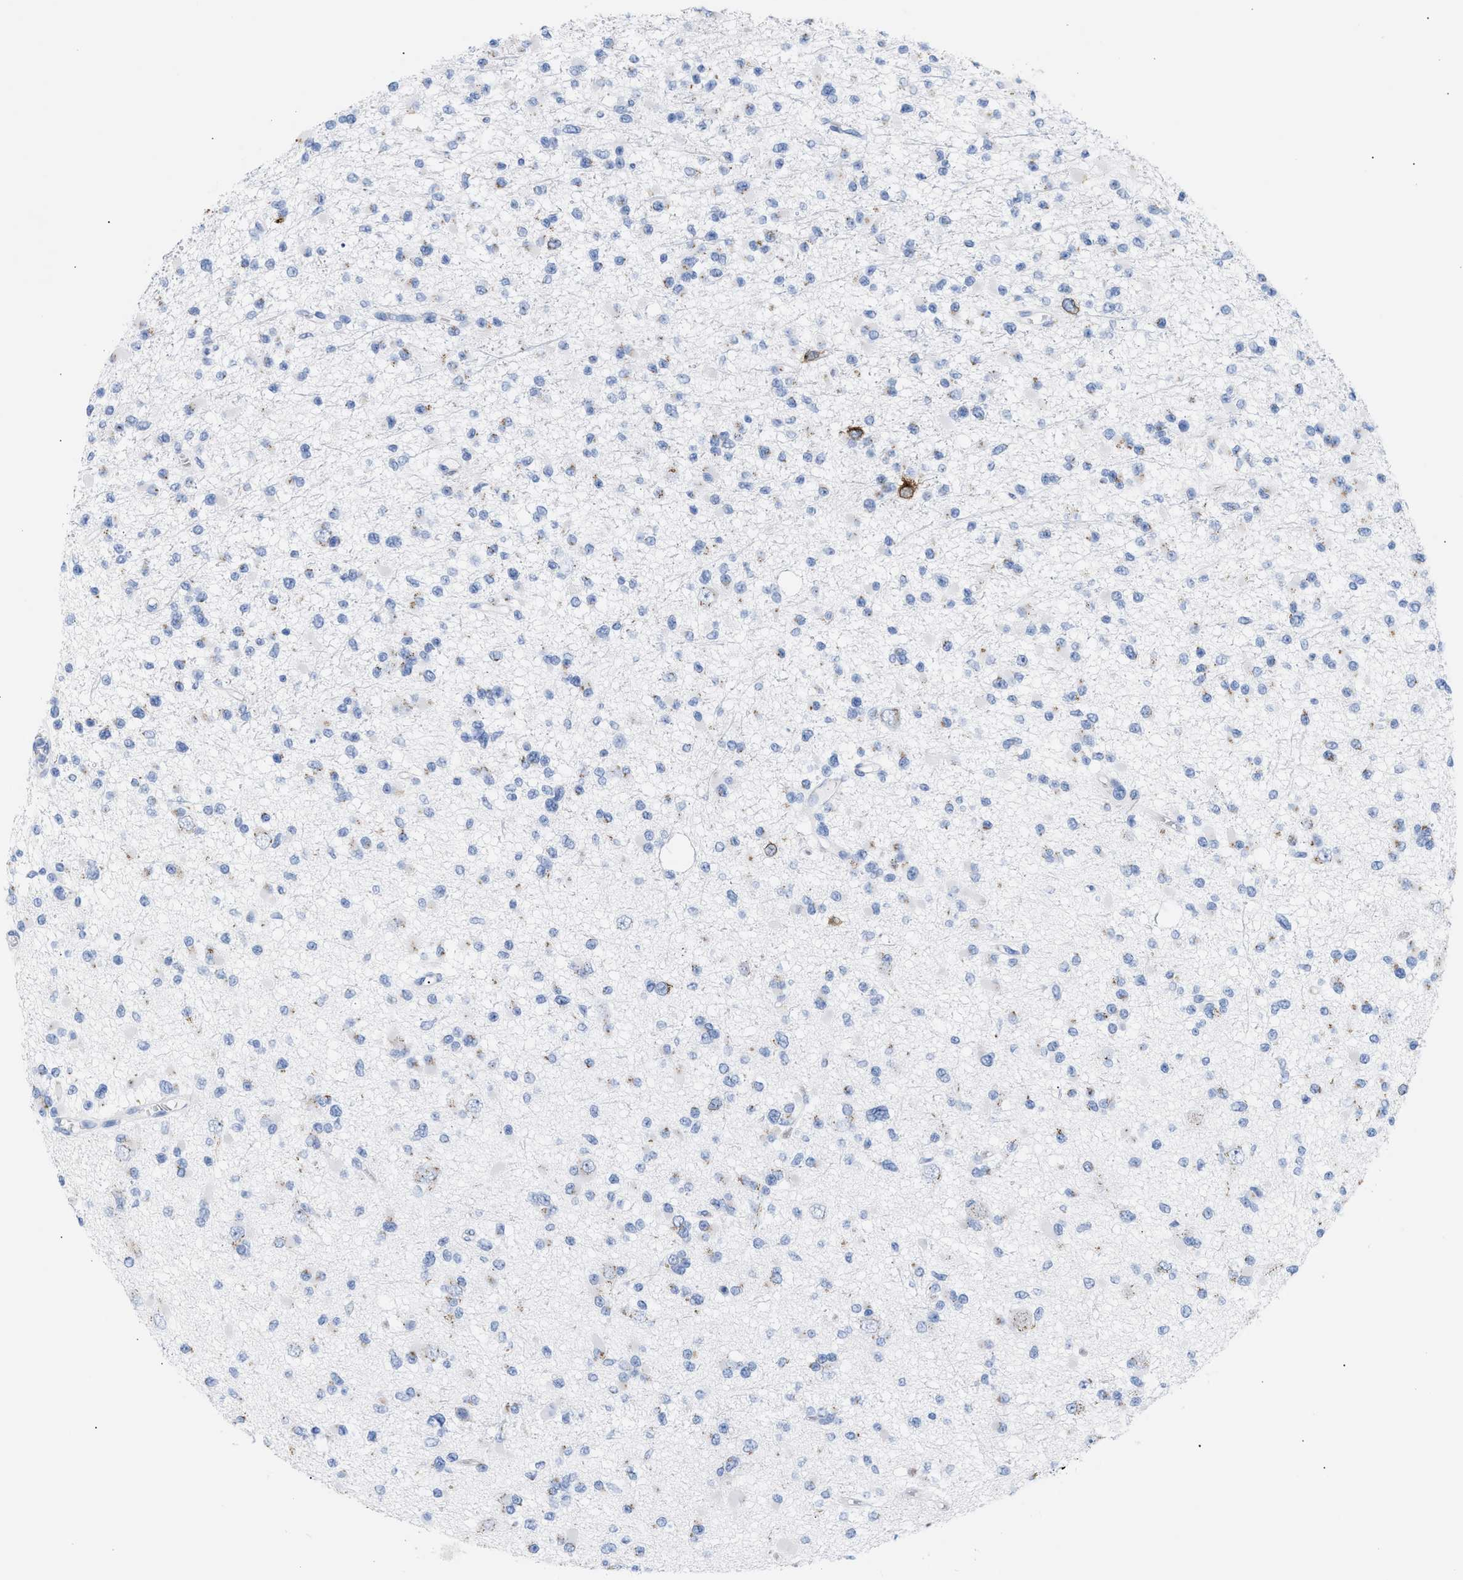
{"staining": {"intensity": "strong", "quantity": "<25%", "location": "cytoplasmic/membranous"}, "tissue": "glioma", "cell_type": "Tumor cells", "image_type": "cancer", "snomed": [{"axis": "morphology", "description": "Glioma, malignant, Low grade"}, {"axis": "topography", "description": "Brain"}], "caption": "Immunohistochemical staining of malignant glioma (low-grade) reveals medium levels of strong cytoplasmic/membranous protein staining in approximately <25% of tumor cells.", "gene": "TACC3", "patient": {"sex": "female", "age": 22}}